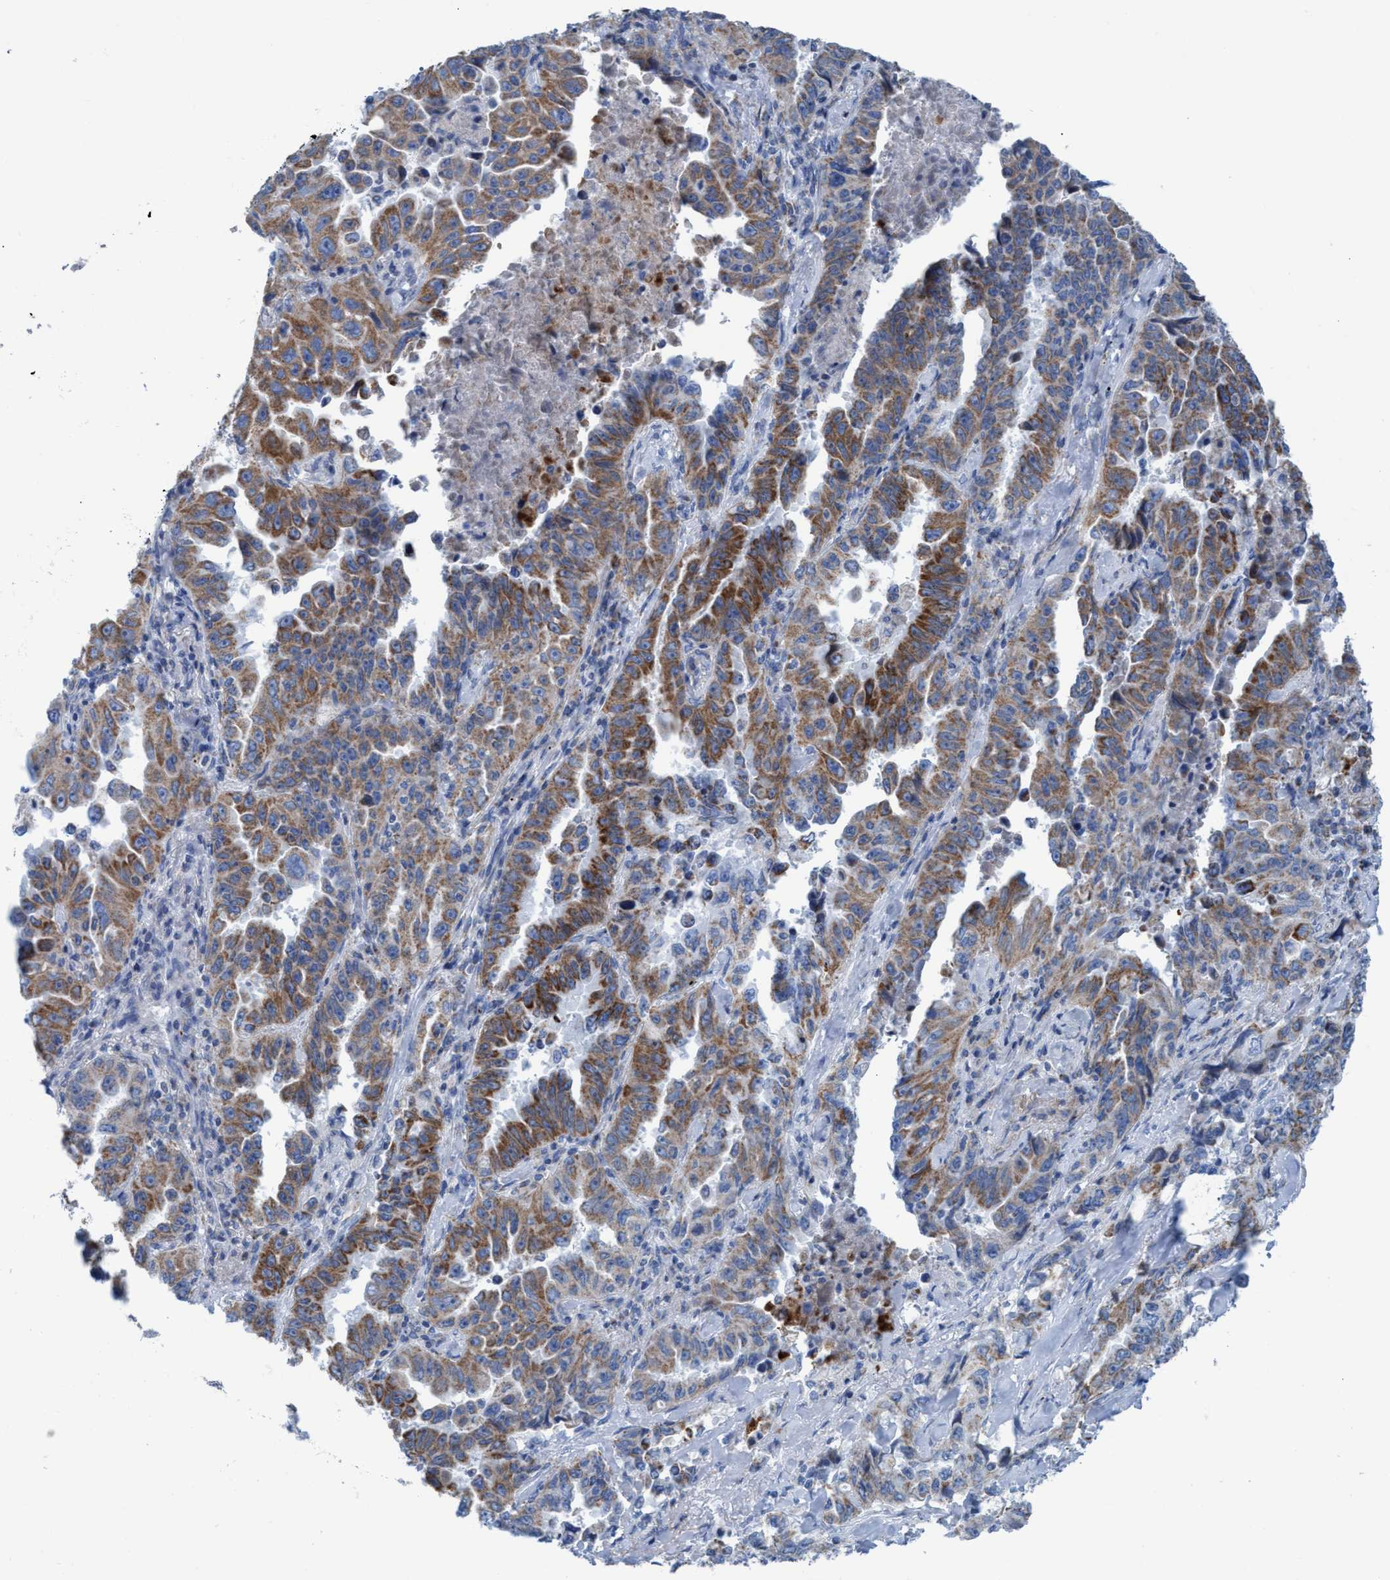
{"staining": {"intensity": "moderate", "quantity": ">75%", "location": "cytoplasmic/membranous"}, "tissue": "lung cancer", "cell_type": "Tumor cells", "image_type": "cancer", "snomed": [{"axis": "morphology", "description": "Adenocarcinoma, NOS"}, {"axis": "topography", "description": "Lung"}], "caption": "The photomicrograph demonstrates immunohistochemical staining of lung cancer (adenocarcinoma). There is moderate cytoplasmic/membranous expression is identified in approximately >75% of tumor cells. (Brightfield microscopy of DAB IHC at high magnification).", "gene": "GGA3", "patient": {"sex": "female", "age": 51}}